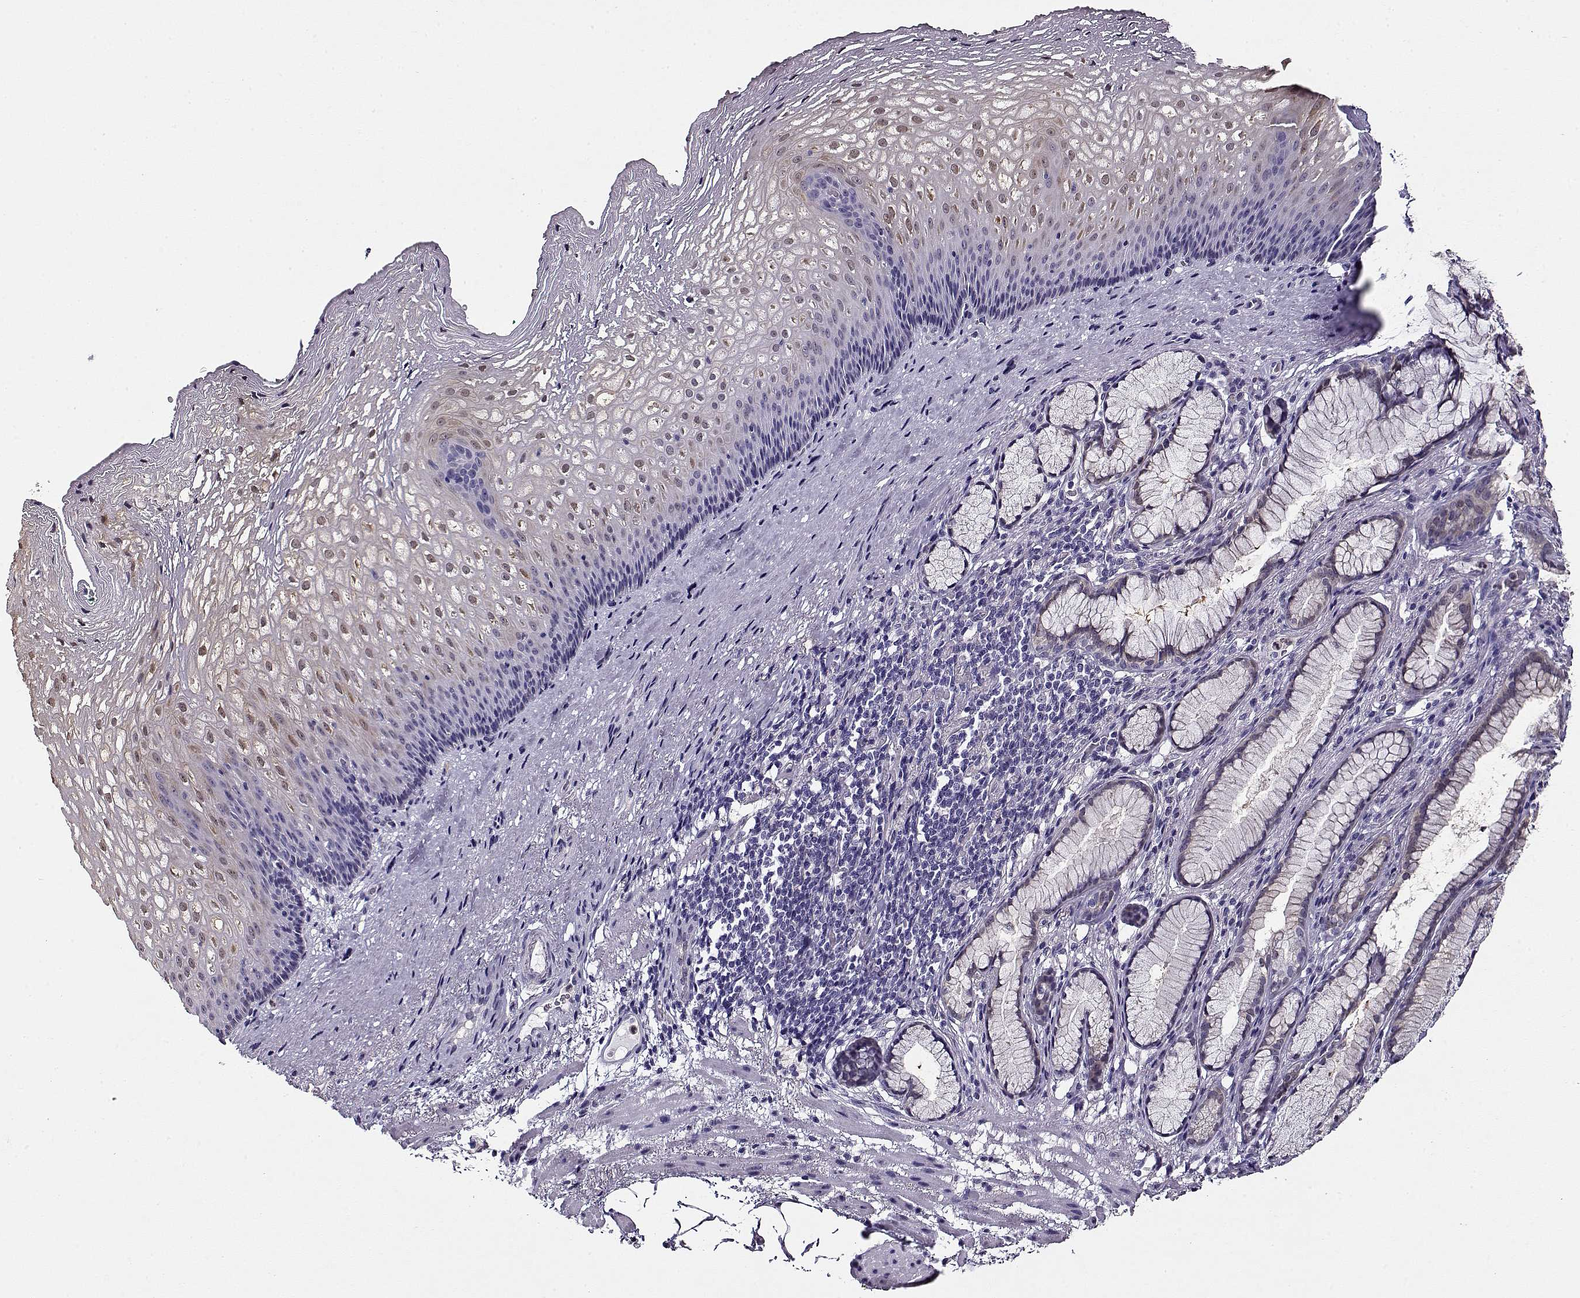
{"staining": {"intensity": "weak", "quantity": "<25%", "location": "nuclear"}, "tissue": "esophagus", "cell_type": "Squamous epithelial cells", "image_type": "normal", "snomed": [{"axis": "morphology", "description": "Normal tissue, NOS"}, {"axis": "topography", "description": "Esophagus"}], "caption": "This is a histopathology image of immunohistochemistry (IHC) staining of unremarkable esophagus, which shows no staining in squamous epithelial cells.", "gene": "CCR8", "patient": {"sex": "male", "age": 76}}